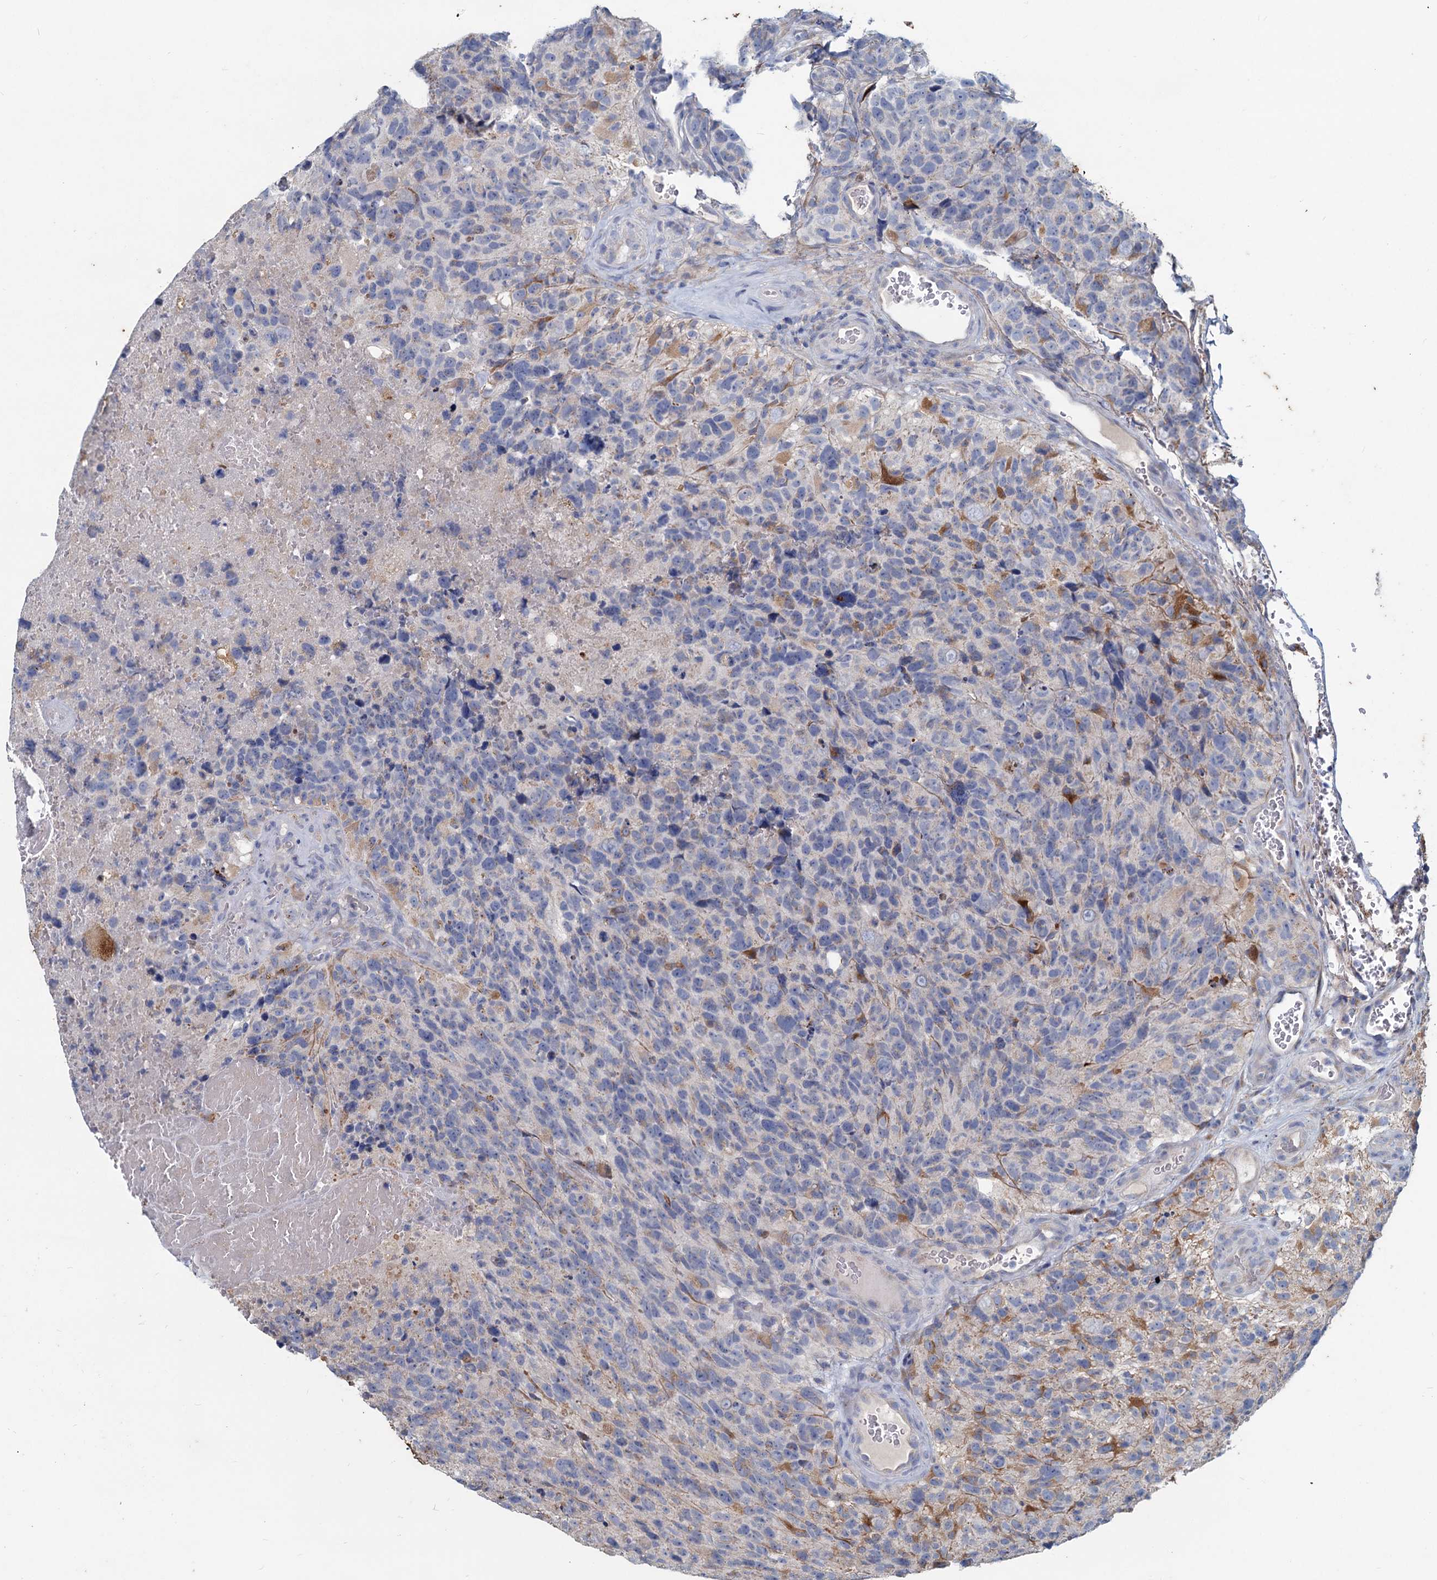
{"staining": {"intensity": "negative", "quantity": "none", "location": "none"}, "tissue": "glioma", "cell_type": "Tumor cells", "image_type": "cancer", "snomed": [{"axis": "morphology", "description": "Glioma, malignant, High grade"}, {"axis": "topography", "description": "Brain"}], "caption": "Immunohistochemistry (IHC) of malignant high-grade glioma shows no expression in tumor cells. (DAB (3,3'-diaminobenzidine) IHC visualized using brightfield microscopy, high magnification).", "gene": "TMX2", "patient": {"sex": "male", "age": 69}}